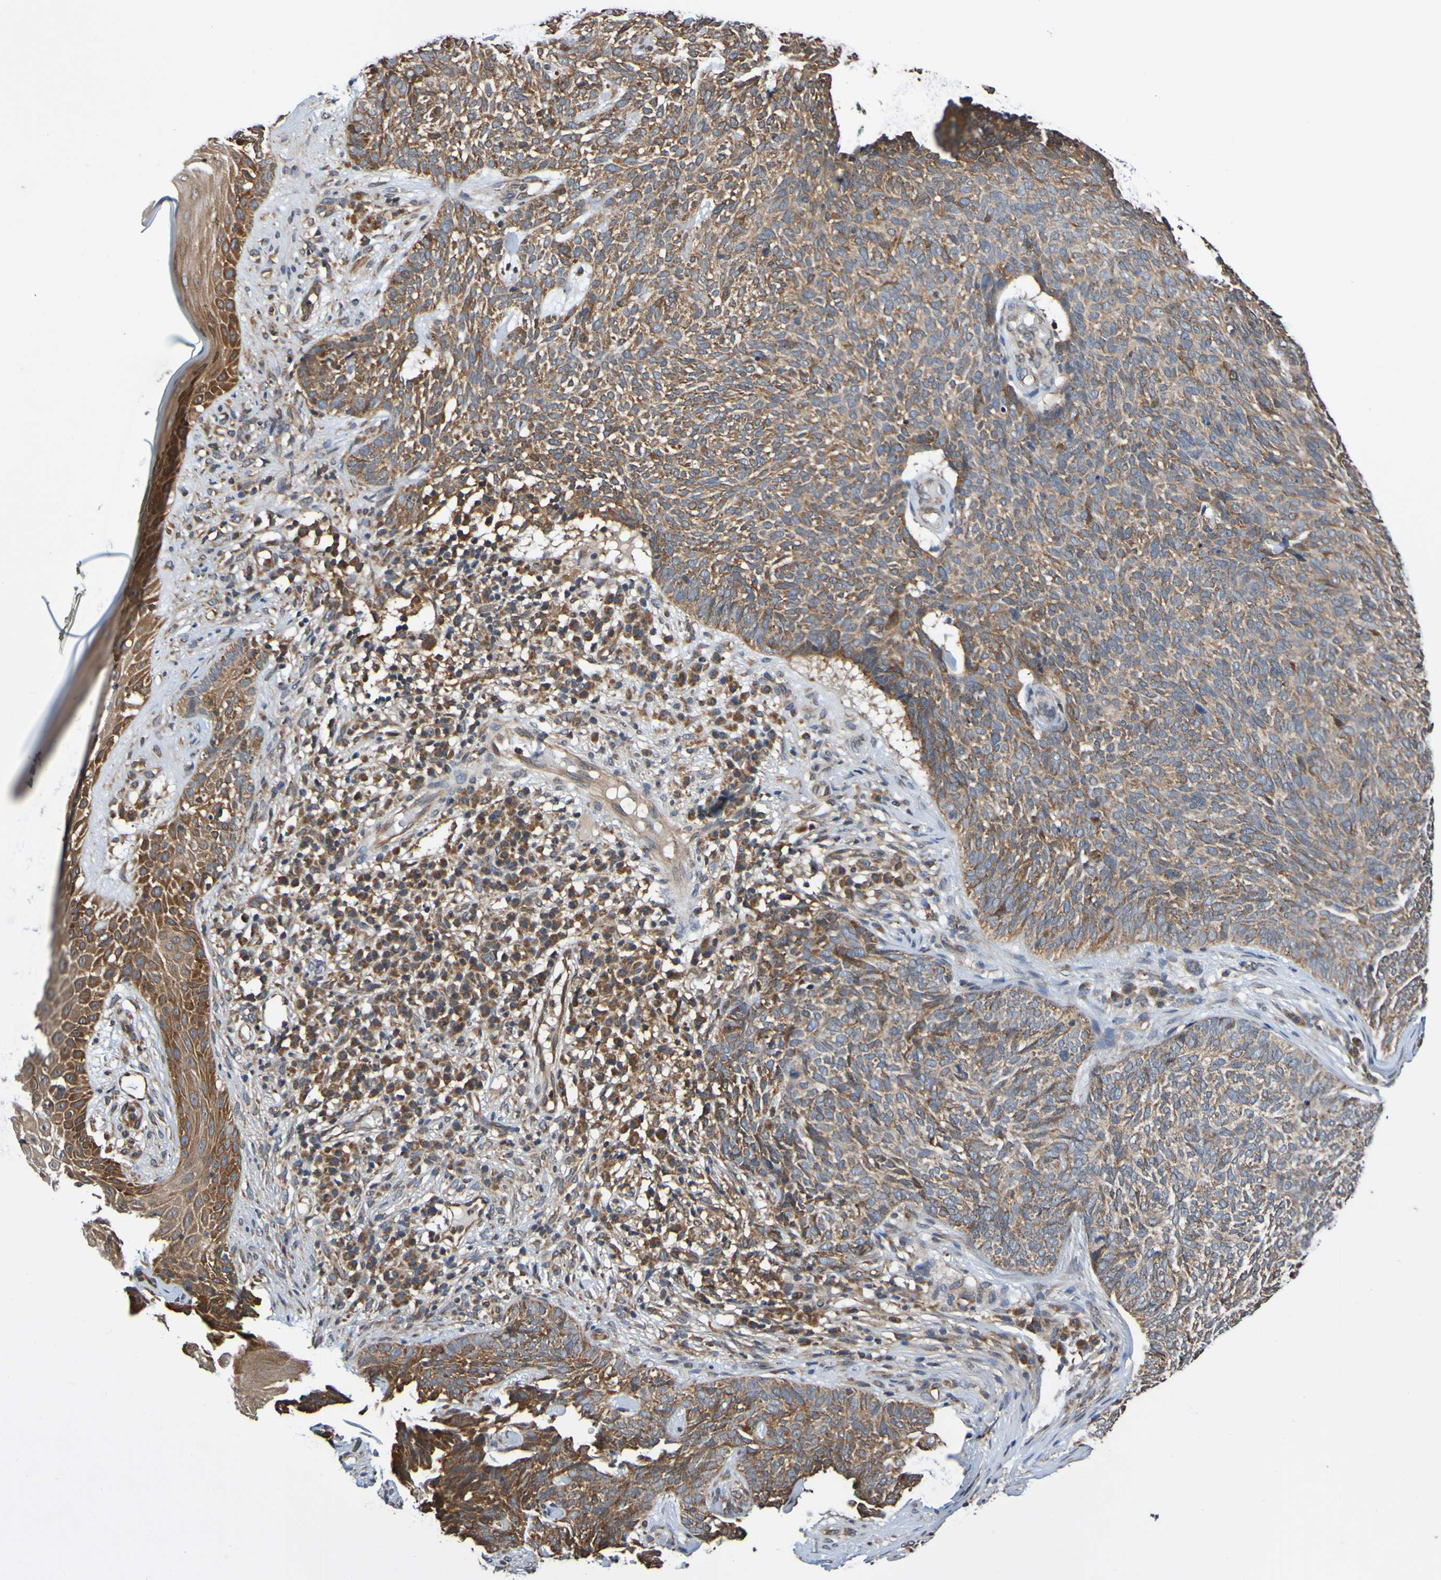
{"staining": {"intensity": "moderate", "quantity": ">75%", "location": "cytoplasmic/membranous"}, "tissue": "skin cancer", "cell_type": "Tumor cells", "image_type": "cancer", "snomed": [{"axis": "morphology", "description": "Basal cell carcinoma"}, {"axis": "topography", "description": "Skin"}], "caption": "Protein staining demonstrates moderate cytoplasmic/membranous staining in approximately >75% of tumor cells in basal cell carcinoma (skin).", "gene": "AXIN1", "patient": {"sex": "female", "age": 84}}